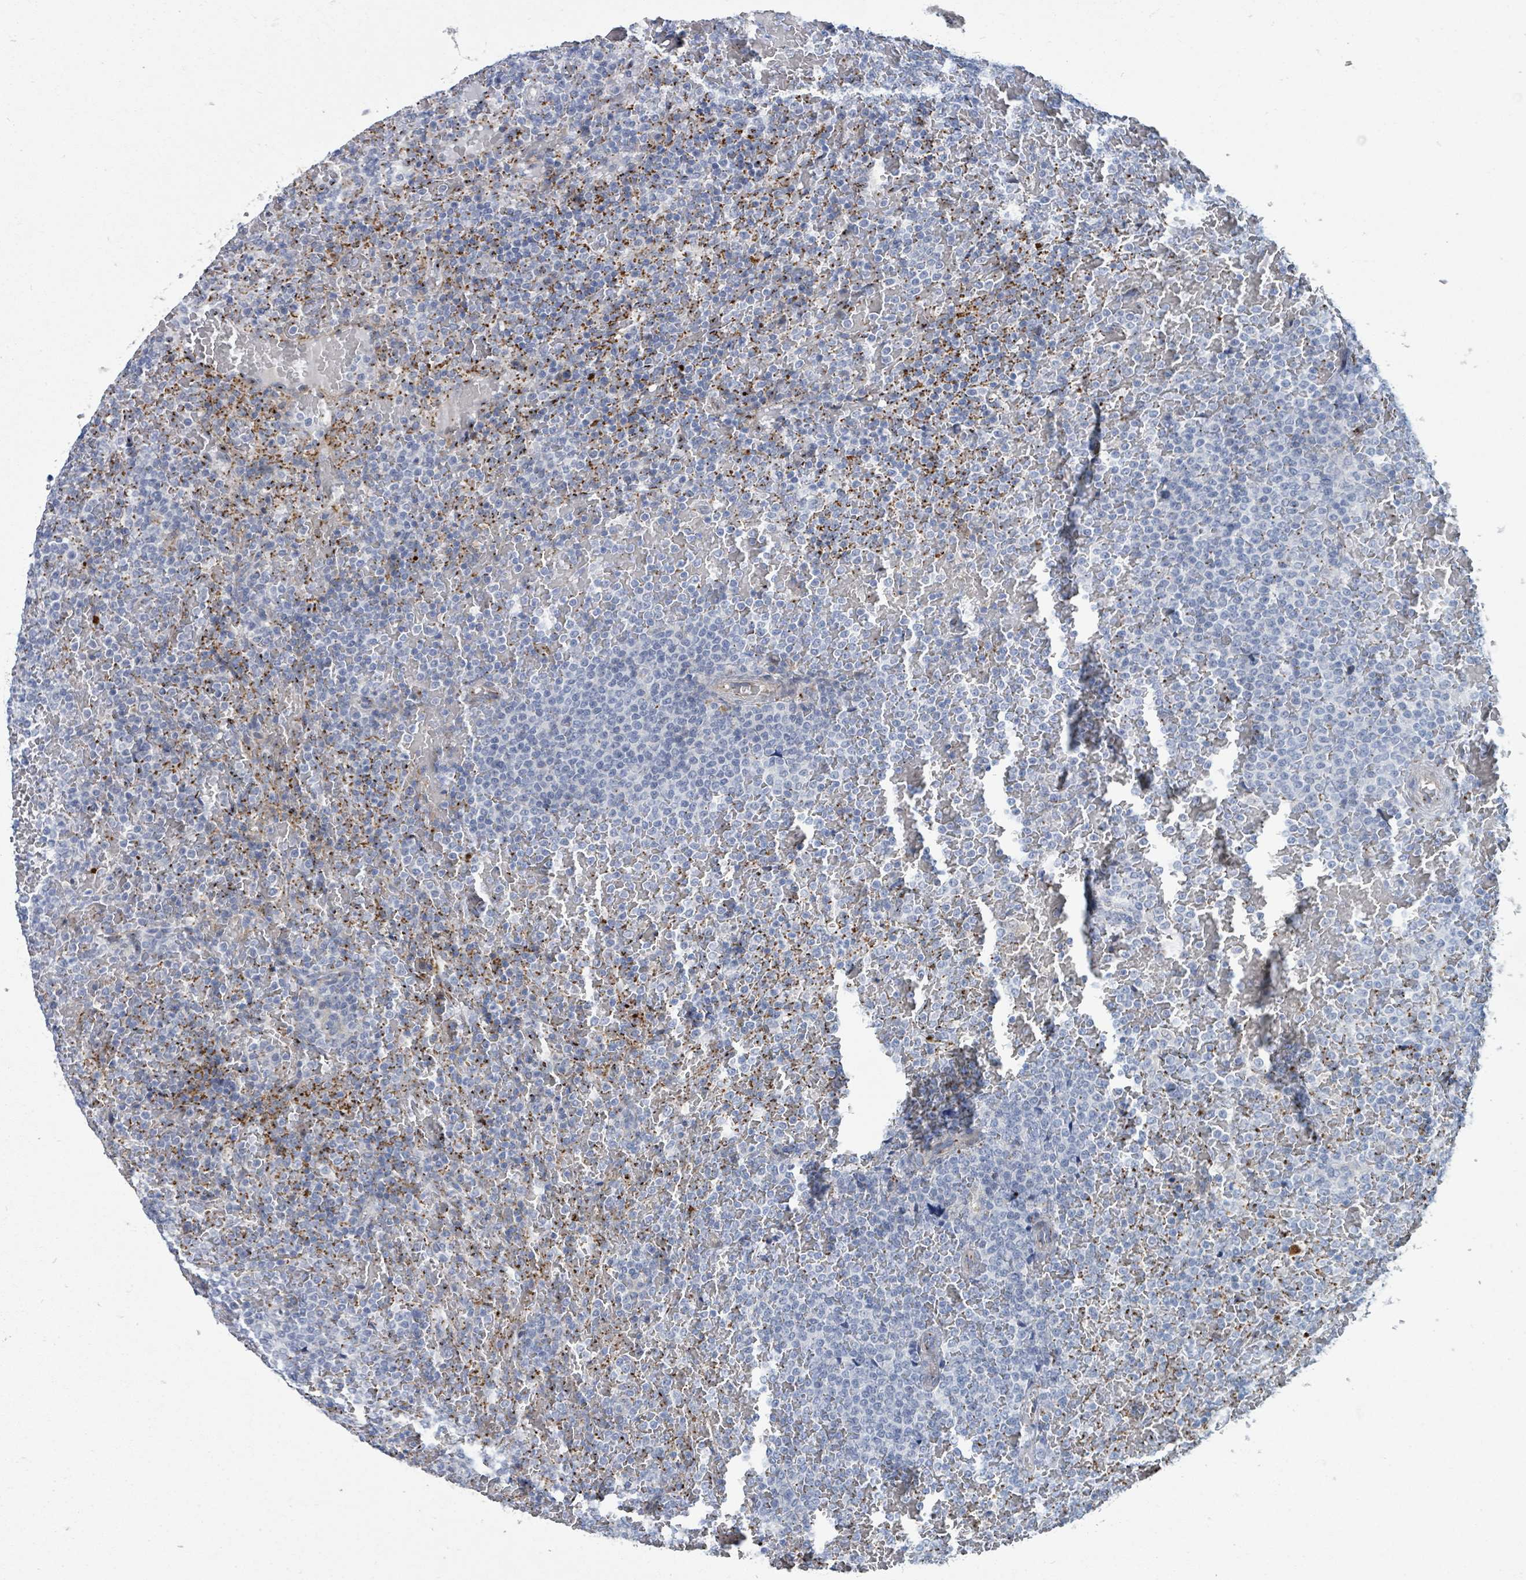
{"staining": {"intensity": "moderate", "quantity": "<25%", "location": "cytoplasmic/membranous"}, "tissue": "lymphoma", "cell_type": "Tumor cells", "image_type": "cancer", "snomed": [{"axis": "morphology", "description": "Malignant lymphoma, non-Hodgkin's type, Low grade"}, {"axis": "topography", "description": "Spleen"}], "caption": "An immunohistochemistry (IHC) histopathology image of neoplastic tissue is shown. Protein staining in brown shows moderate cytoplasmic/membranous positivity in lymphoma within tumor cells.", "gene": "DCAF5", "patient": {"sex": "male", "age": 60}}